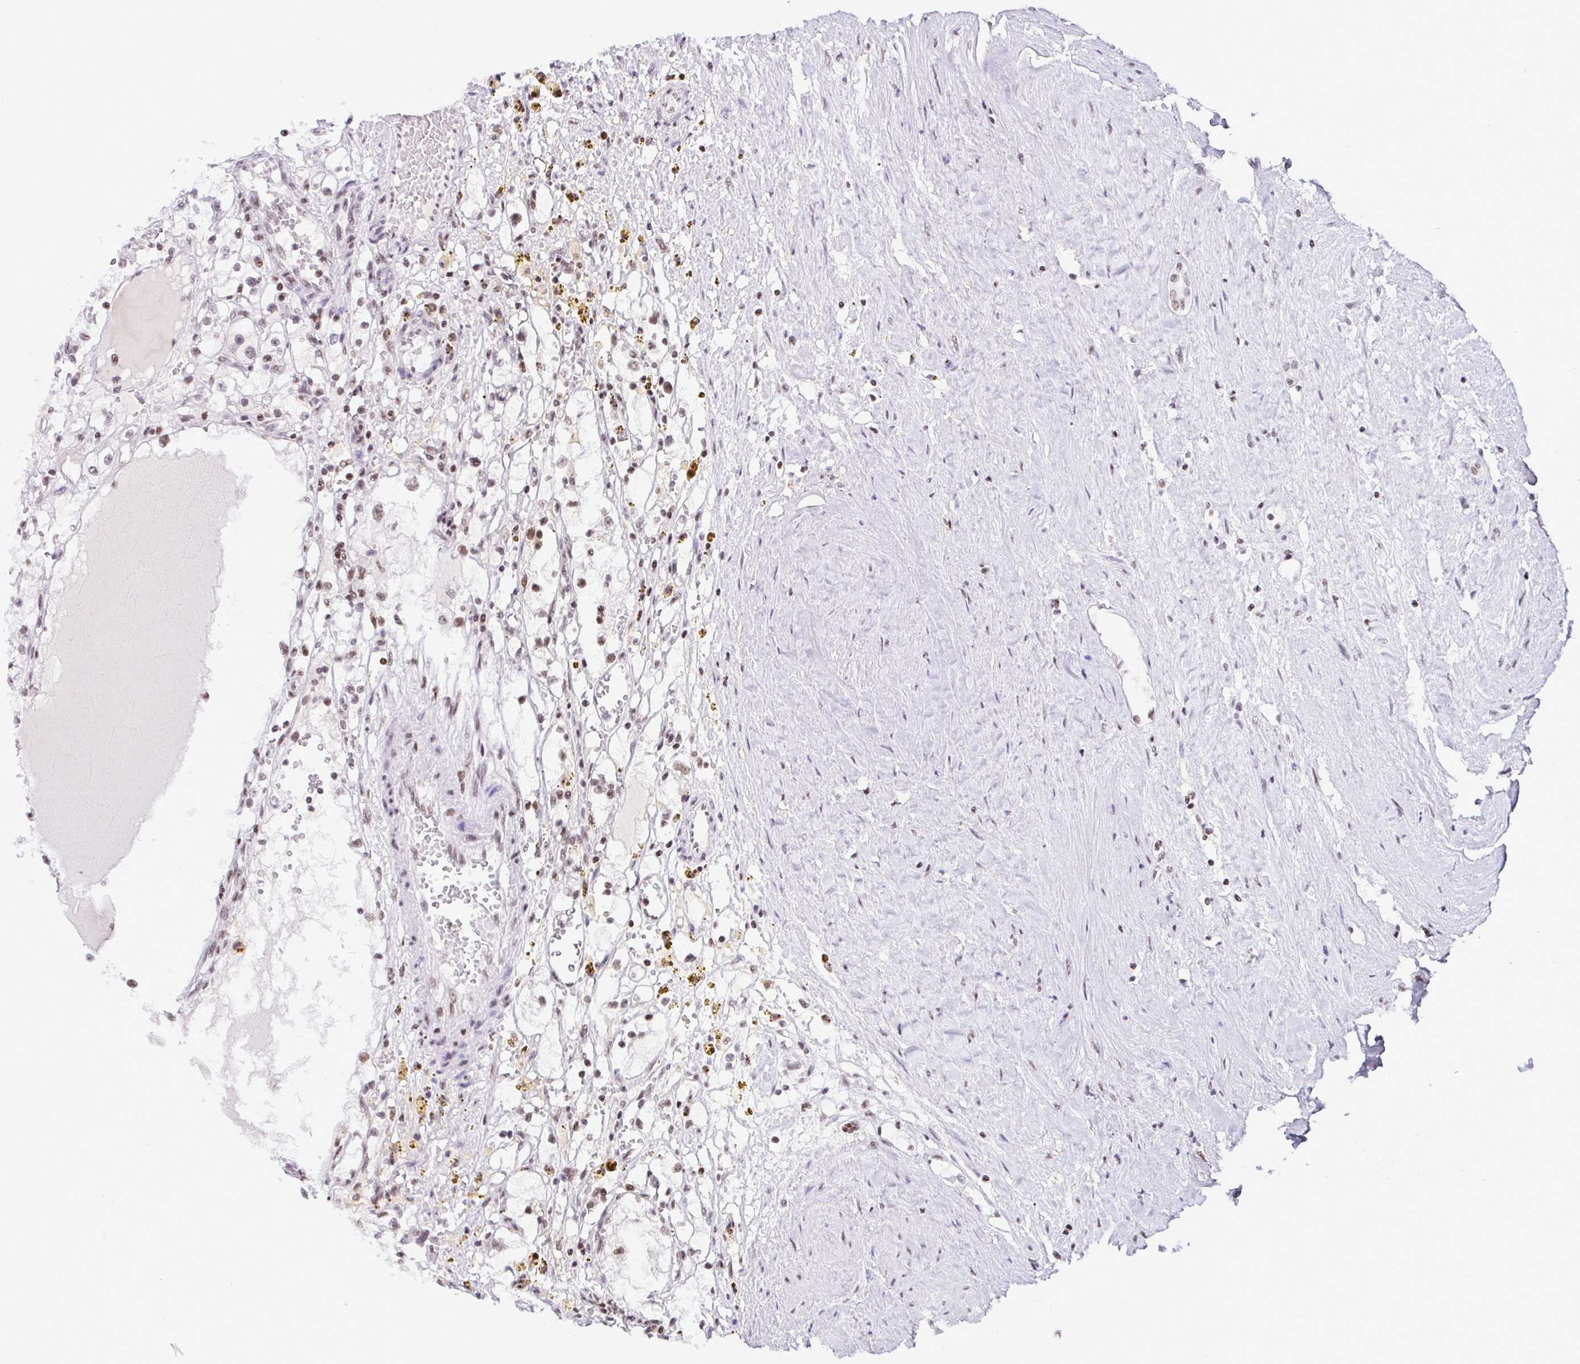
{"staining": {"intensity": "moderate", "quantity": ">75%", "location": "nuclear"}, "tissue": "renal cancer", "cell_type": "Tumor cells", "image_type": "cancer", "snomed": [{"axis": "morphology", "description": "Adenocarcinoma, NOS"}, {"axis": "topography", "description": "Kidney"}], "caption": "A medium amount of moderate nuclear expression is identified in approximately >75% of tumor cells in renal cancer tissue. (IHC, brightfield microscopy, high magnification).", "gene": "DR1", "patient": {"sex": "male", "age": 56}}